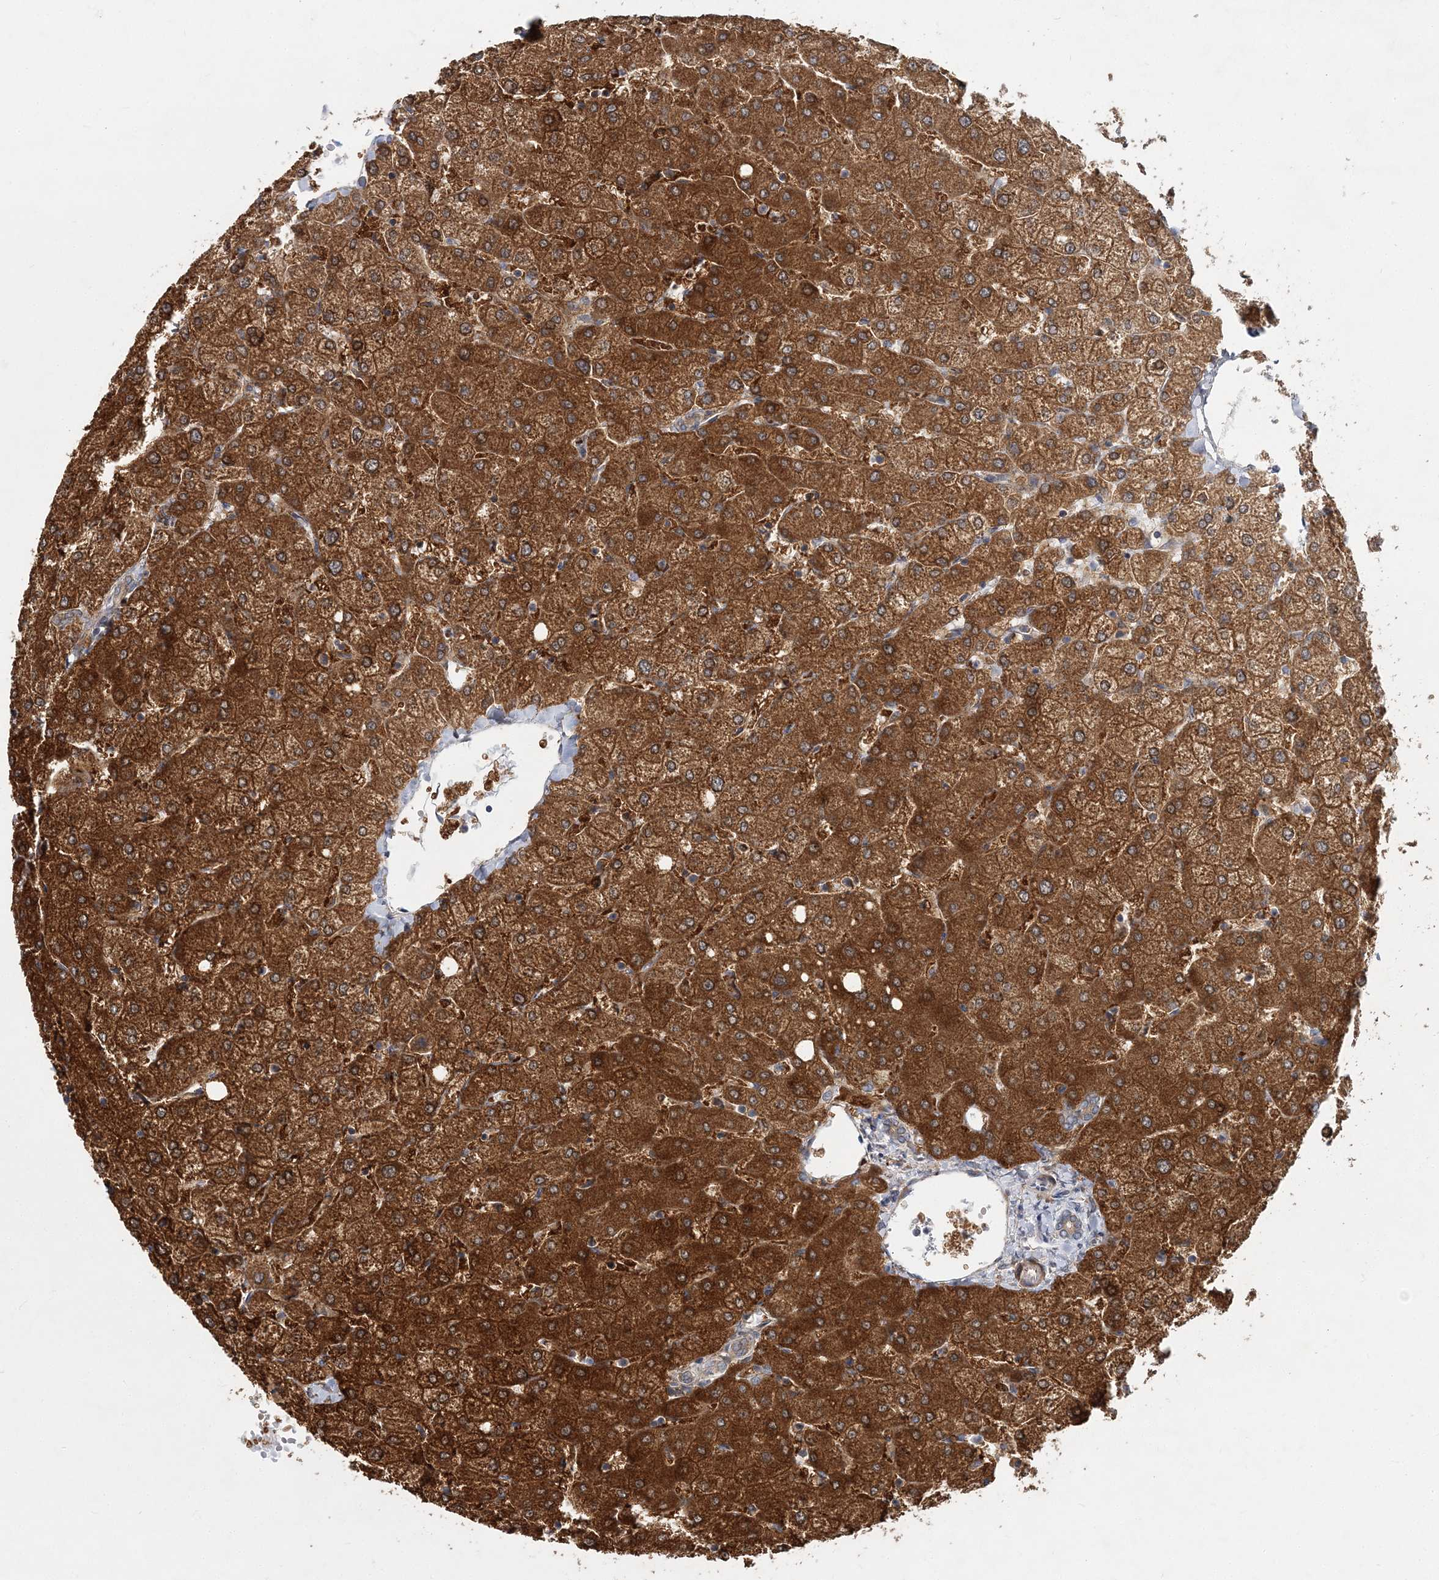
{"staining": {"intensity": "weak", "quantity": "<25%", "location": "cytoplasmic/membranous"}, "tissue": "liver", "cell_type": "Cholangiocytes", "image_type": "normal", "snomed": [{"axis": "morphology", "description": "Normal tissue, NOS"}, {"axis": "topography", "description": "Liver"}], "caption": "DAB (3,3'-diaminobenzidine) immunohistochemical staining of unremarkable human liver demonstrates no significant expression in cholangiocytes.", "gene": "NBAS", "patient": {"sex": "female", "age": 54}}